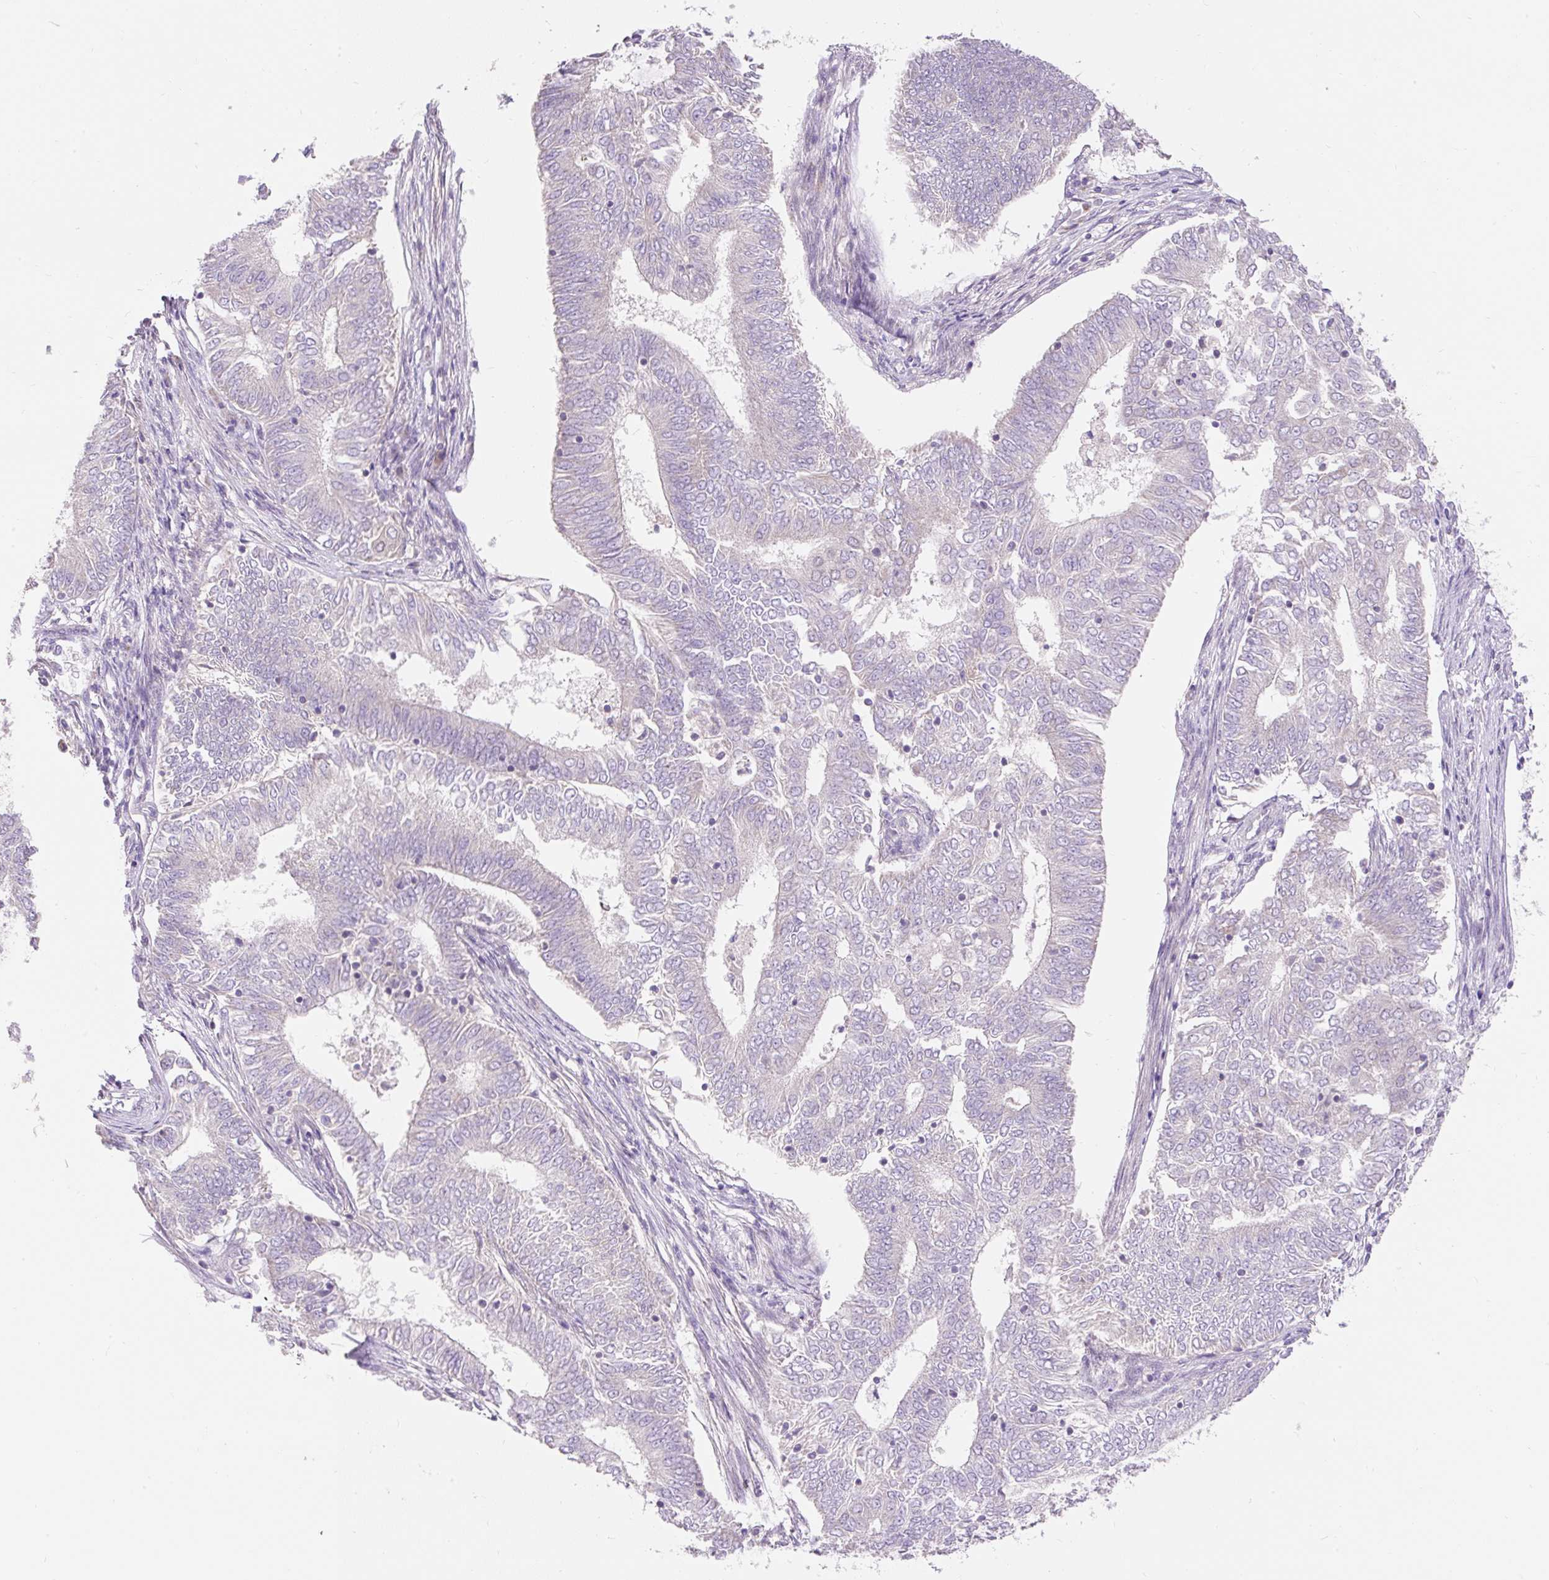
{"staining": {"intensity": "negative", "quantity": "none", "location": "none"}, "tissue": "endometrial cancer", "cell_type": "Tumor cells", "image_type": "cancer", "snomed": [{"axis": "morphology", "description": "Adenocarcinoma, NOS"}, {"axis": "topography", "description": "Endometrium"}], "caption": "This image is of endometrial cancer stained with immunohistochemistry (IHC) to label a protein in brown with the nuclei are counter-stained blue. There is no staining in tumor cells.", "gene": "PMAIP1", "patient": {"sex": "female", "age": 62}}